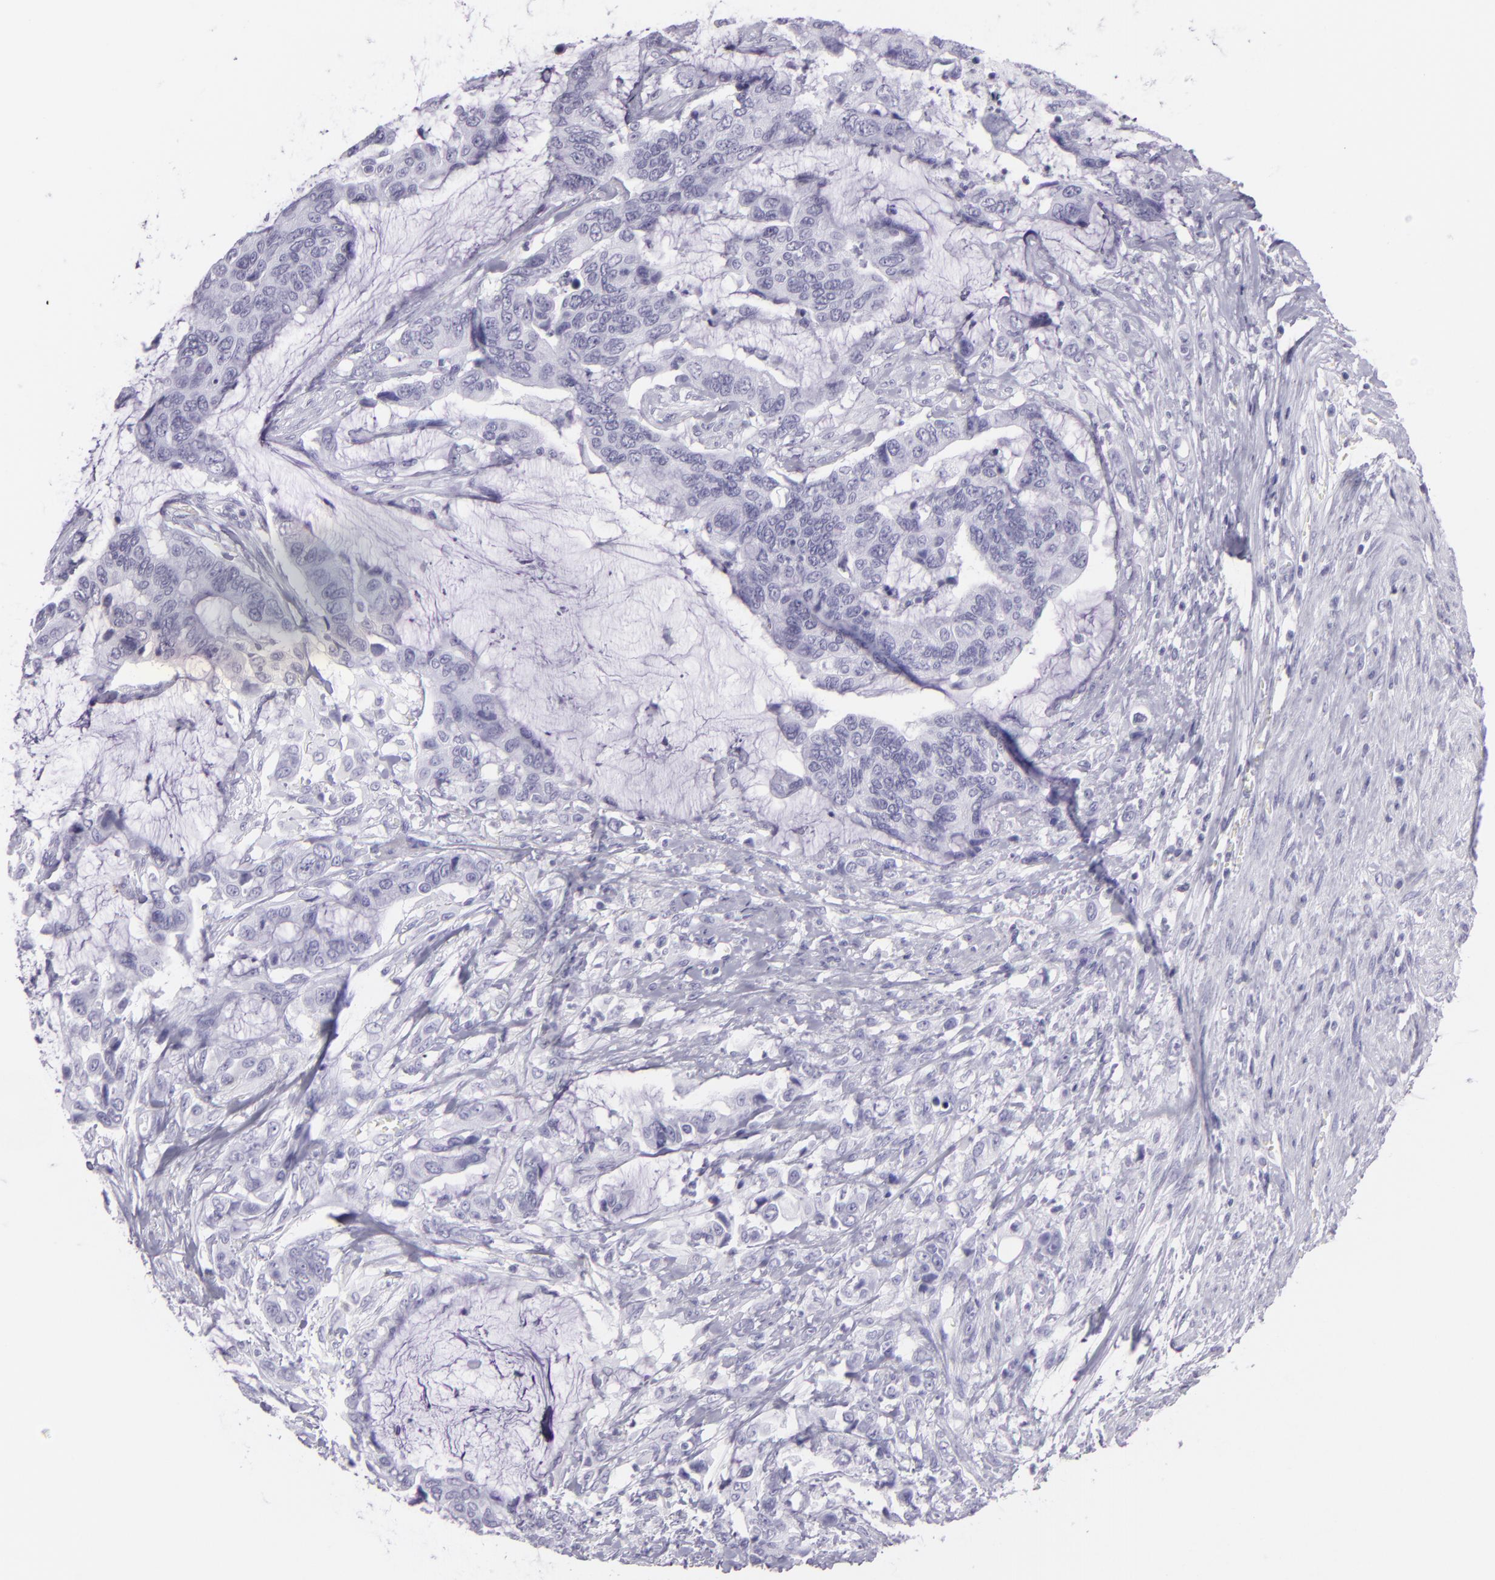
{"staining": {"intensity": "negative", "quantity": "none", "location": "none"}, "tissue": "colorectal cancer", "cell_type": "Tumor cells", "image_type": "cancer", "snomed": [{"axis": "morphology", "description": "Adenocarcinoma, NOS"}, {"axis": "topography", "description": "Rectum"}], "caption": "The micrograph demonstrates no significant expression in tumor cells of colorectal adenocarcinoma.", "gene": "MUC6", "patient": {"sex": "female", "age": 59}}